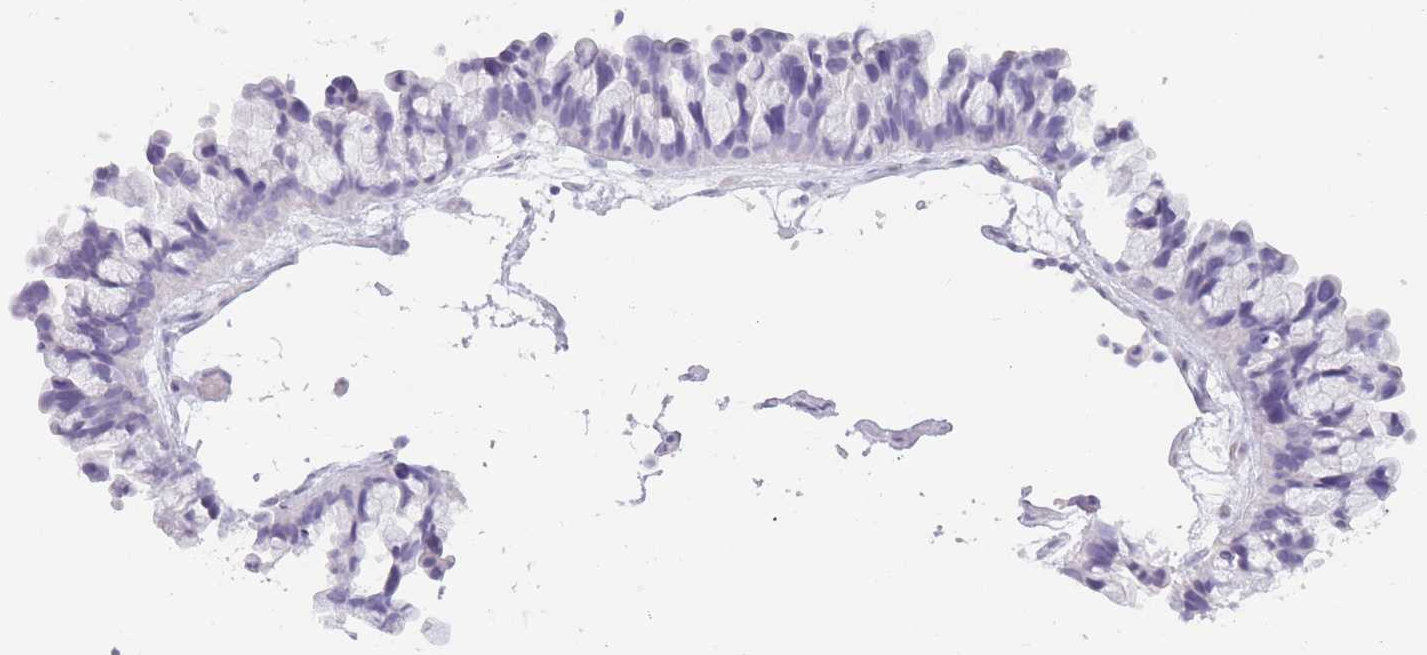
{"staining": {"intensity": "negative", "quantity": "none", "location": "none"}, "tissue": "ovarian cancer", "cell_type": "Tumor cells", "image_type": "cancer", "snomed": [{"axis": "morphology", "description": "Cystadenocarcinoma, serous, NOS"}, {"axis": "topography", "description": "Ovary"}], "caption": "Serous cystadenocarcinoma (ovarian) was stained to show a protein in brown. There is no significant staining in tumor cells.", "gene": "PNMA3", "patient": {"sex": "female", "age": 56}}